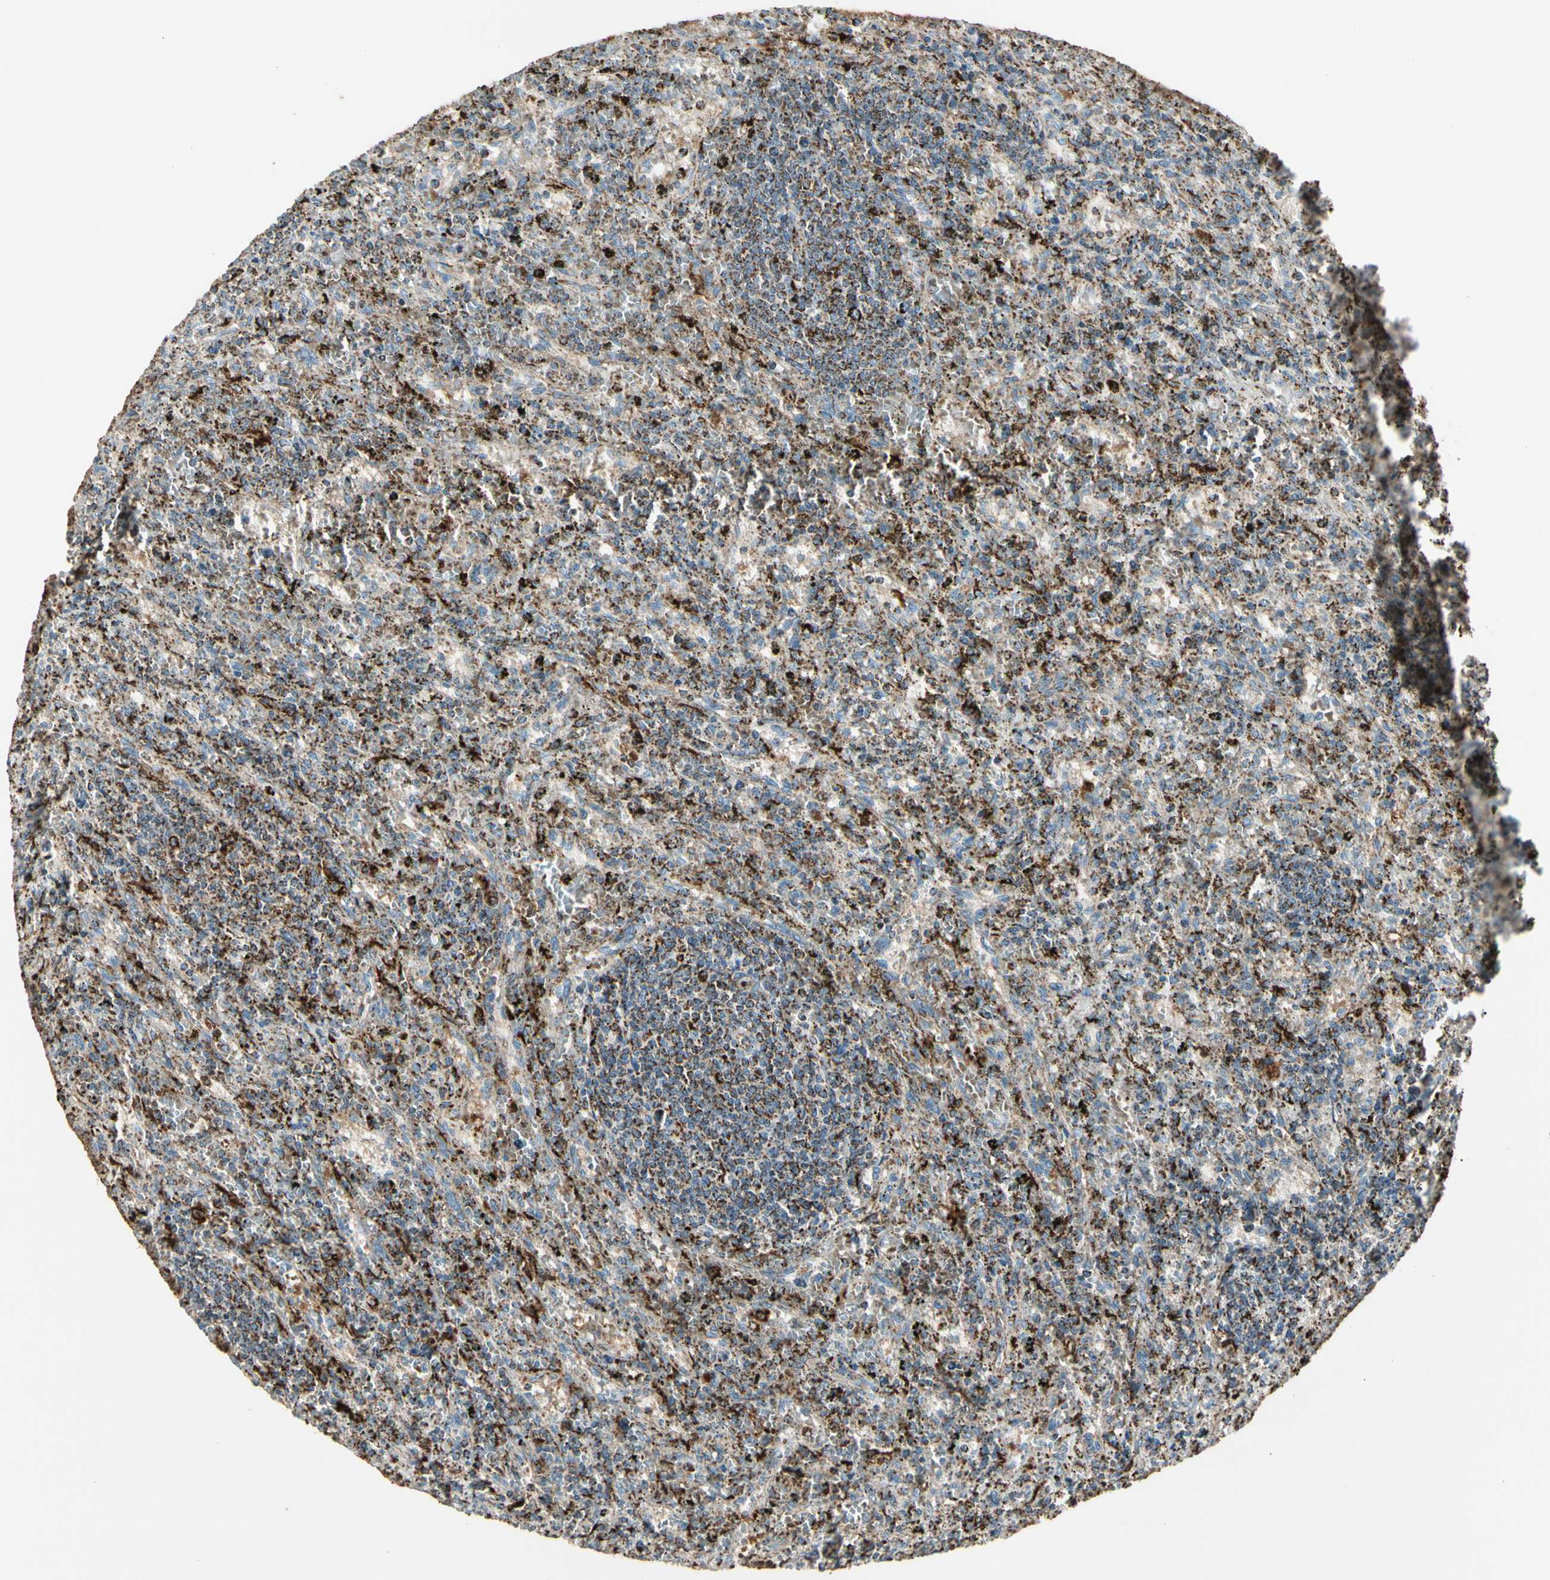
{"staining": {"intensity": "strong", "quantity": "25%-75%", "location": "cytoplasmic/membranous"}, "tissue": "lymphoma", "cell_type": "Tumor cells", "image_type": "cancer", "snomed": [{"axis": "morphology", "description": "Malignant lymphoma, non-Hodgkin's type, Low grade"}, {"axis": "topography", "description": "Spleen"}], "caption": "Immunohistochemistry of human lymphoma shows high levels of strong cytoplasmic/membranous staining in approximately 25%-75% of tumor cells.", "gene": "ME2", "patient": {"sex": "male", "age": 76}}